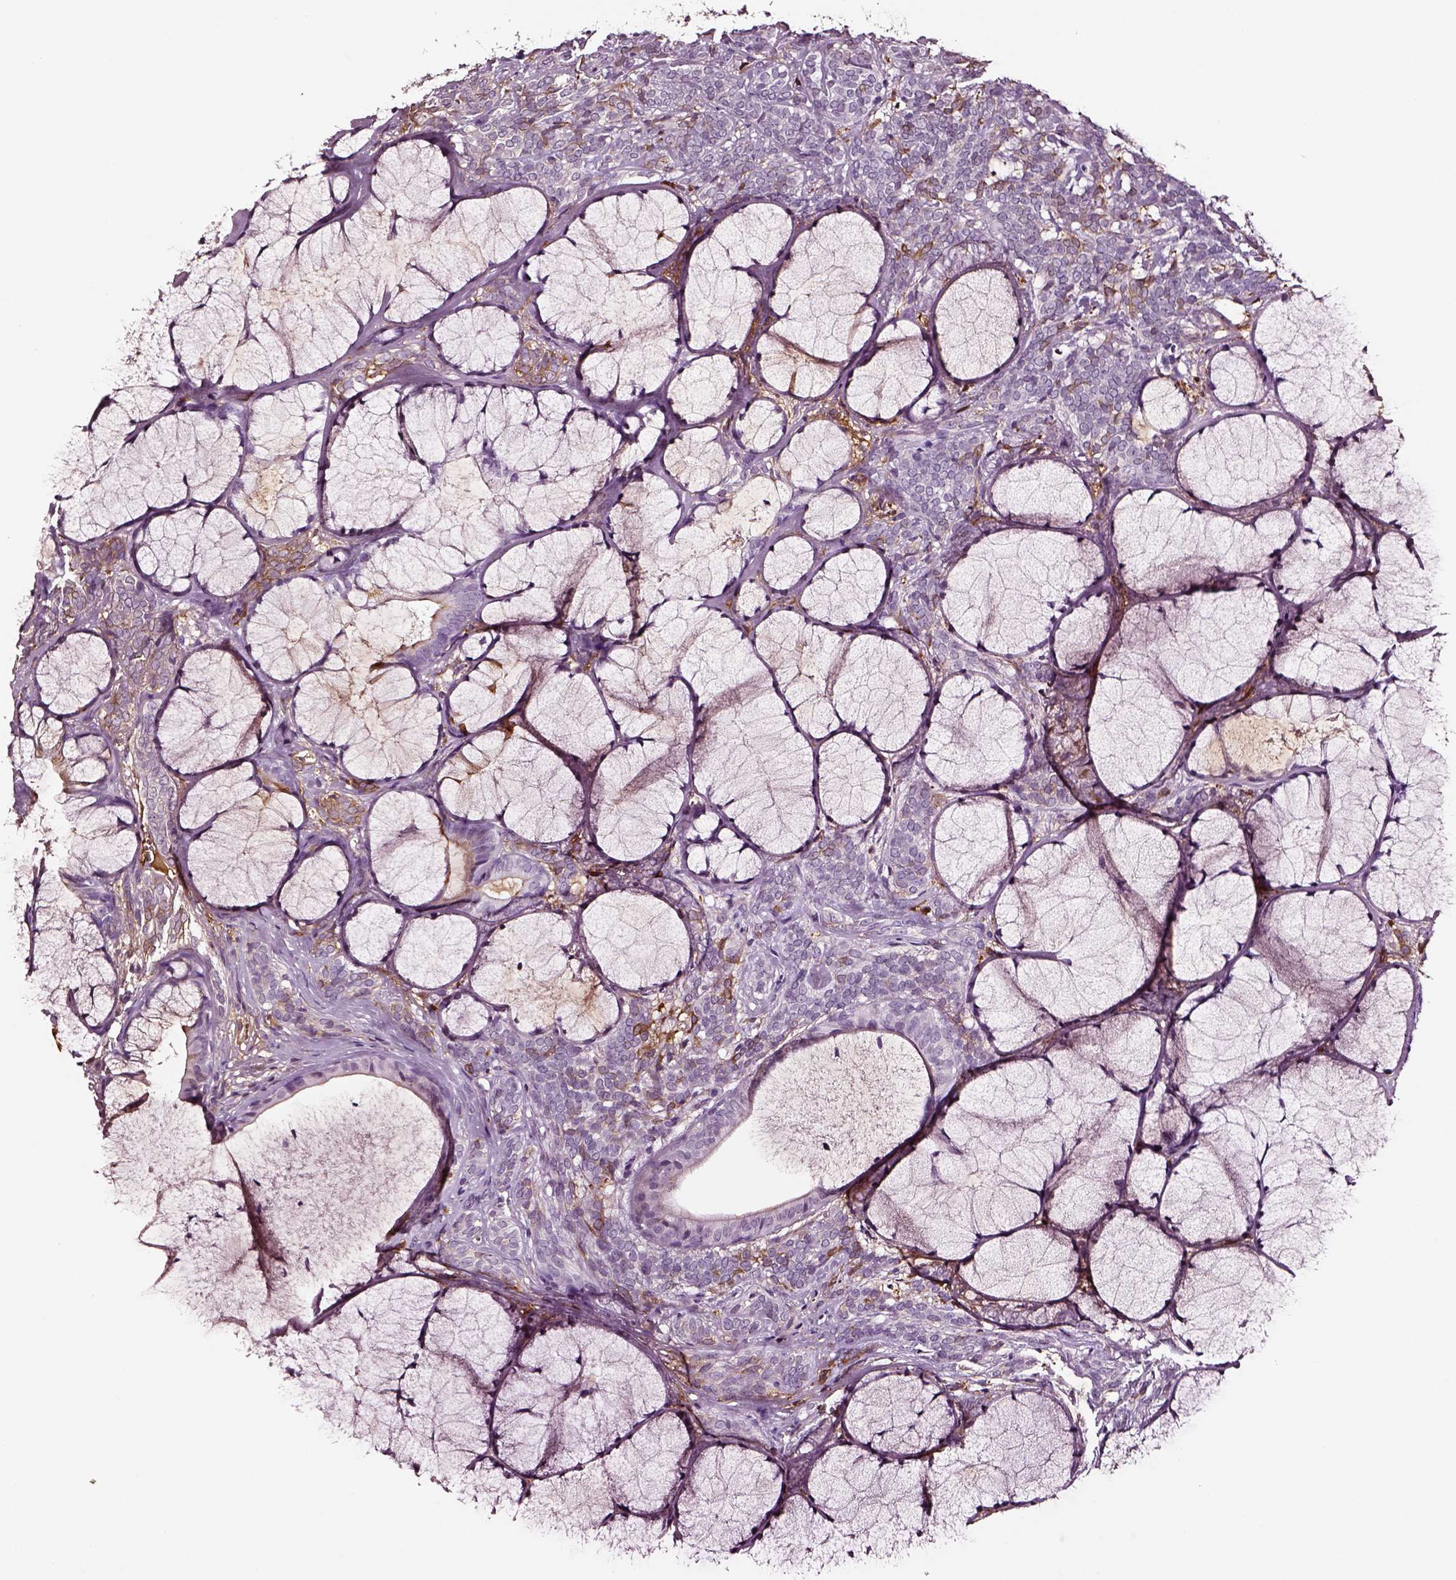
{"staining": {"intensity": "negative", "quantity": "none", "location": "none"}, "tissue": "head and neck cancer", "cell_type": "Tumor cells", "image_type": "cancer", "snomed": [{"axis": "morphology", "description": "Adenocarcinoma, NOS"}, {"axis": "topography", "description": "Head-Neck"}], "caption": "Head and neck adenocarcinoma was stained to show a protein in brown. There is no significant positivity in tumor cells. (Brightfield microscopy of DAB immunohistochemistry (IHC) at high magnification).", "gene": "TF", "patient": {"sex": "female", "age": 57}}